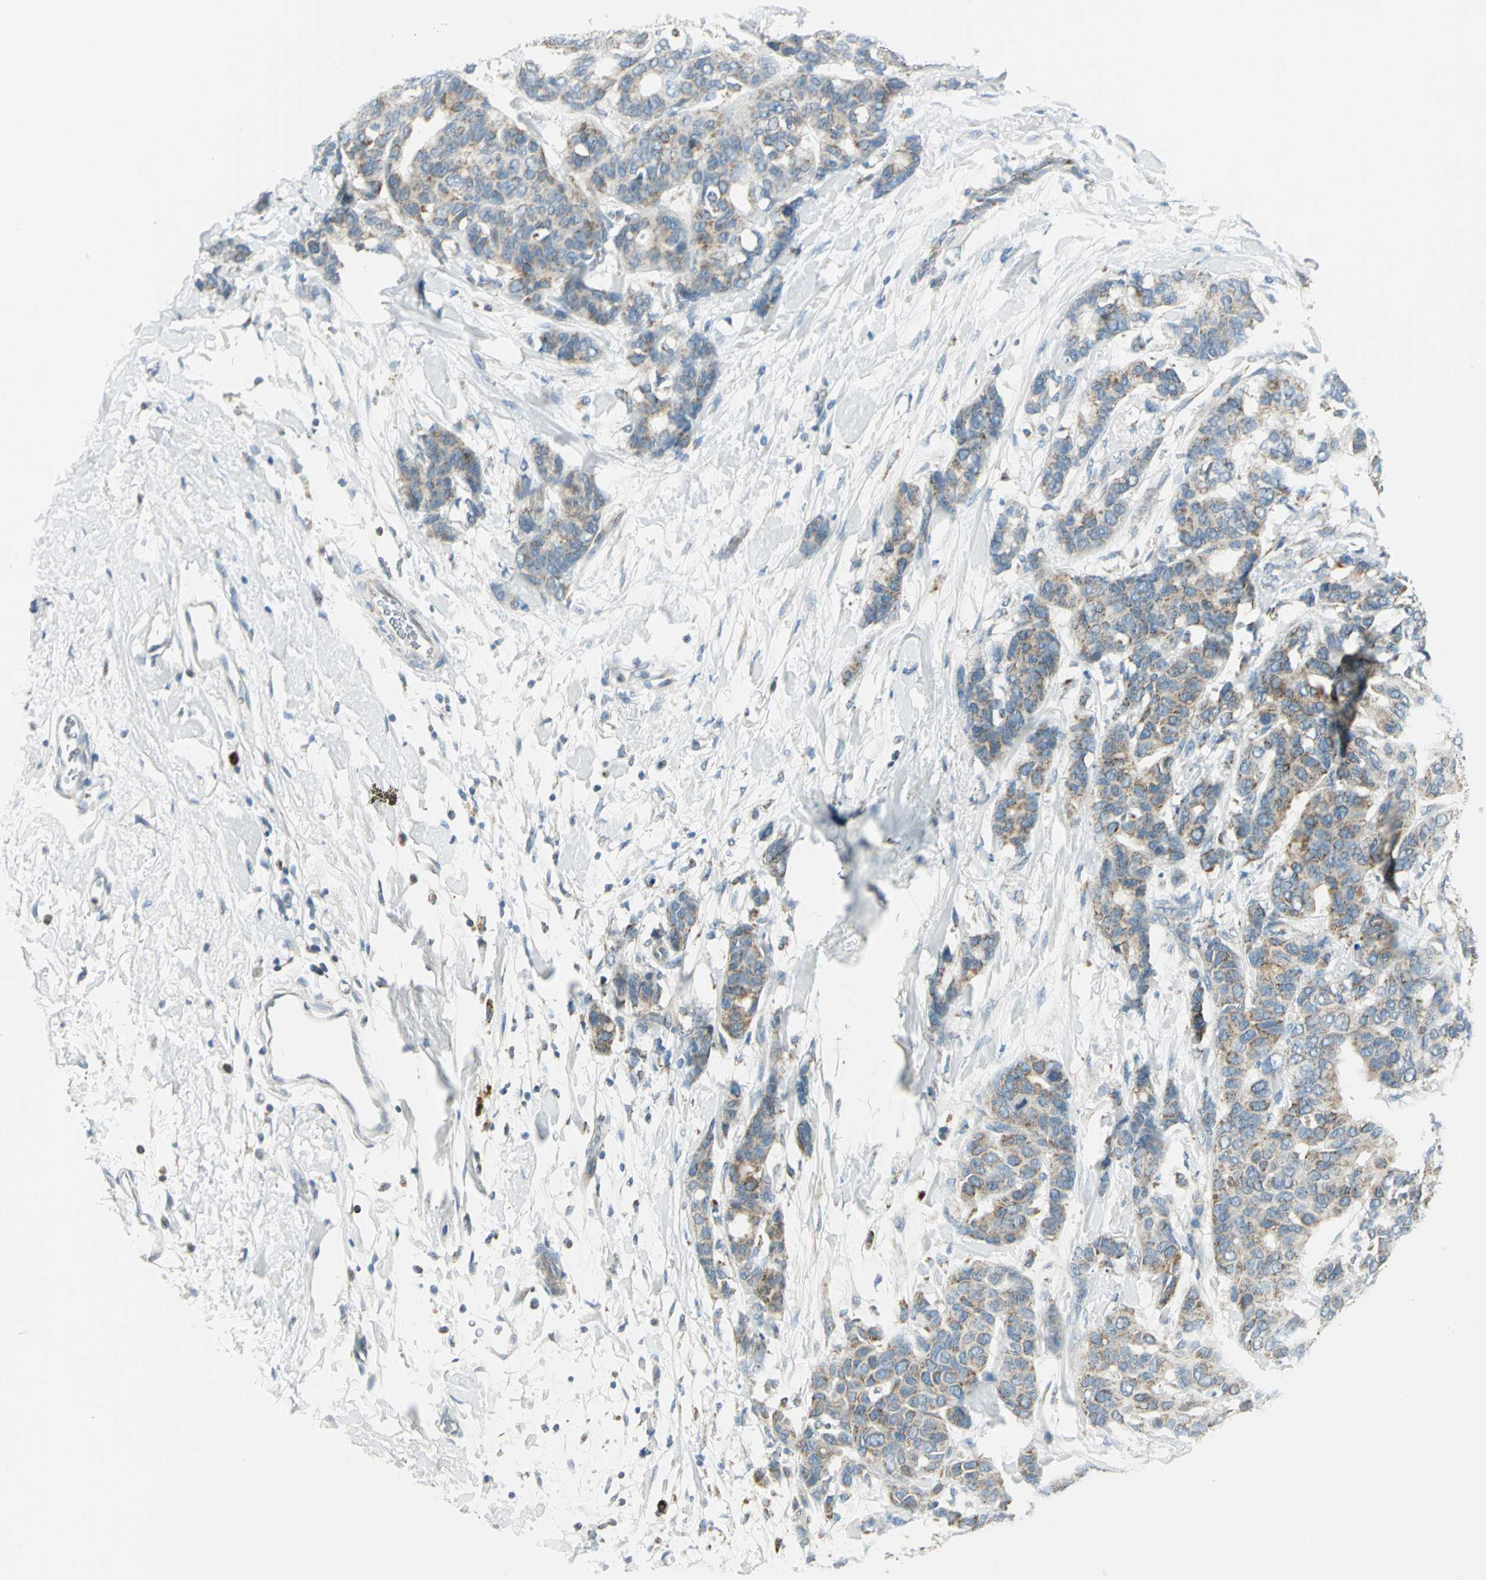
{"staining": {"intensity": "moderate", "quantity": "25%-75%", "location": "cytoplasmic/membranous"}, "tissue": "breast cancer", "cell_type": "Tumor cells", "image_type": "cancer", "snomed": [{"axis": "morphology", "description": "Duct carcinoma"}, {"axis": "topography", "description": "Breast"}], "caption": "Protein expression analysis of human breast cancer reveals moderate cytoplasmic/membranous expression in about 25%-75% of tumor cells. (DAB (3,3'-diaminobenzidine) IHC with brightfield microscopy, high magnification).", "gene": "ACADM", "patient": {"sex": "female", "age": 87}}